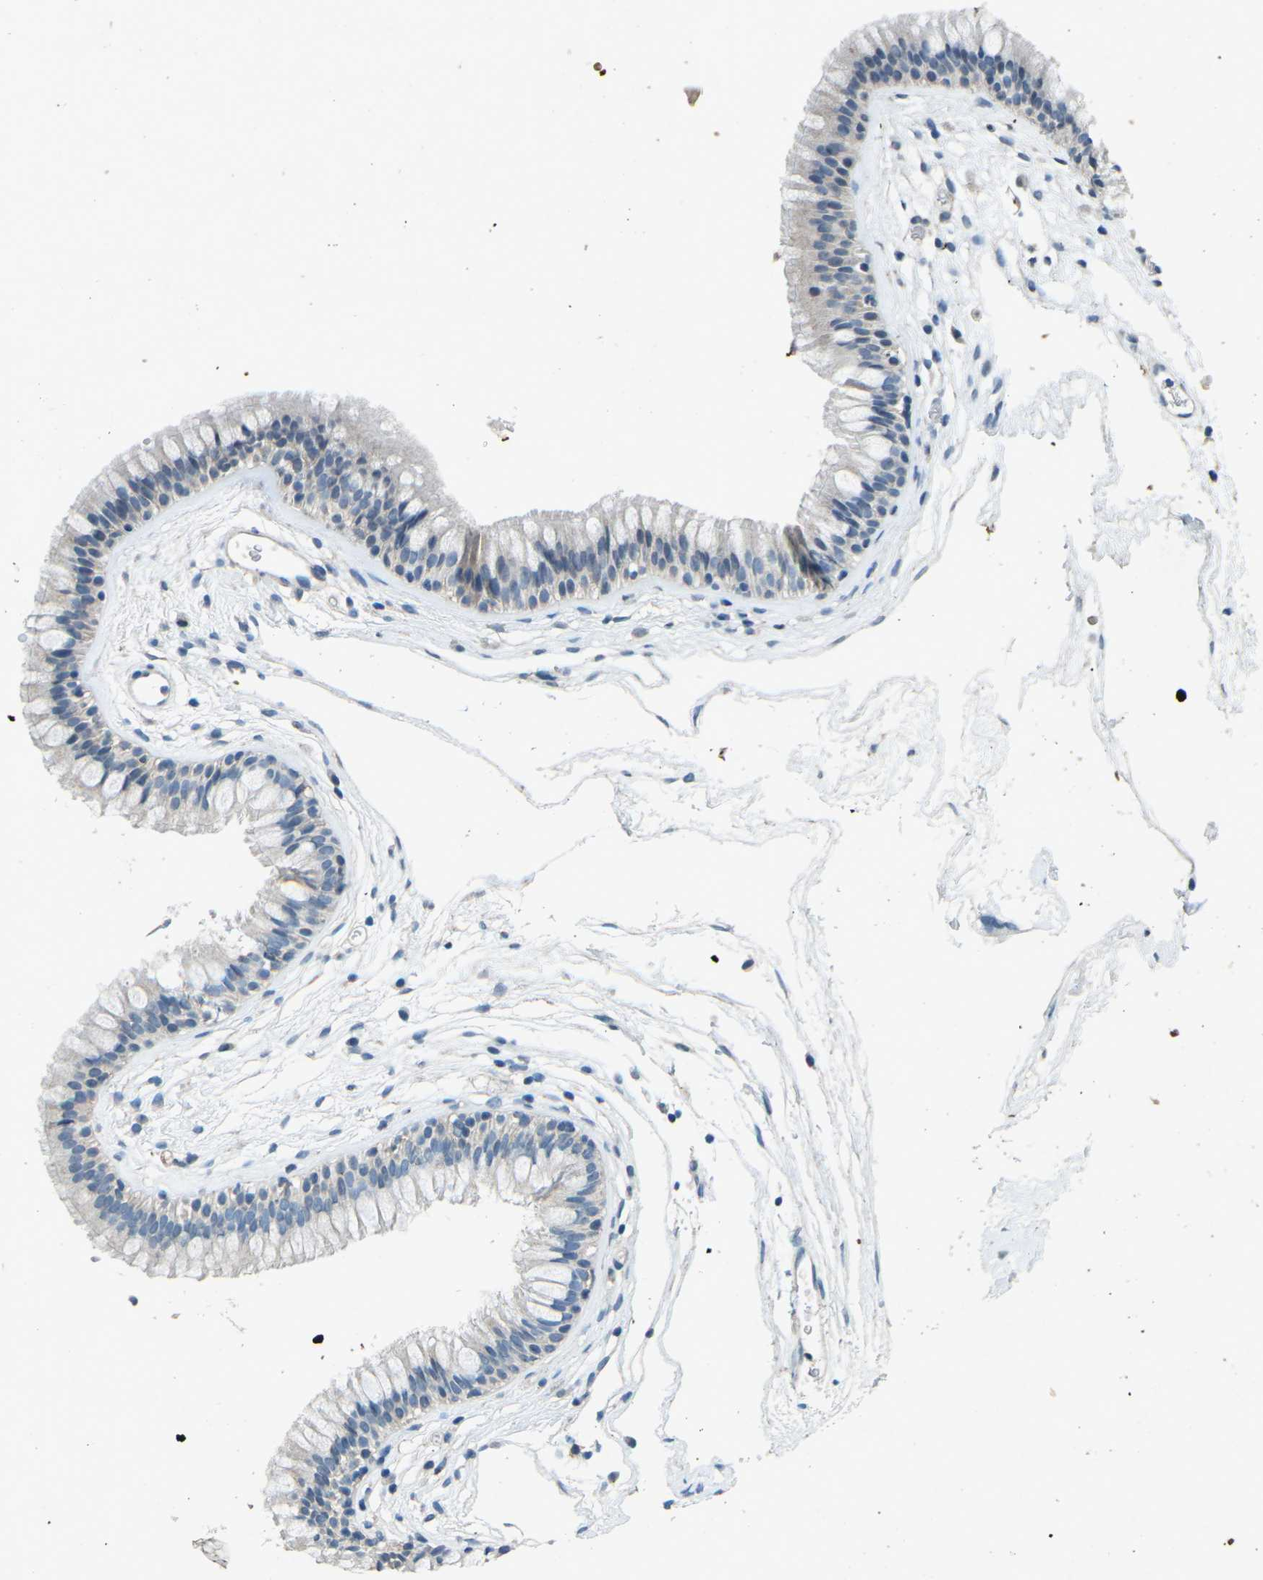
{"staining": {"intensity": "negative", "quantity": "none", "location": "none"}, "tissue": "nasopharynx", "cell_type": "Respiratory epithelial cells", "image_type": "normal", "snomed": [{"axis": "morphology", "description": "Normal tissue, NOS"}, {"axis": "morphology", "description": "Inflammation, NOS"}, {"axis": "topography", "description": "Nasopharynx"}], "caption": "High power microscopy photomicrograph of an IHC image of normal nasopharynx, revealing no significant positivity in respiratory epithelial cells.", "gene": "A1BG", "patient": {"sex": "male", "age": 48}}